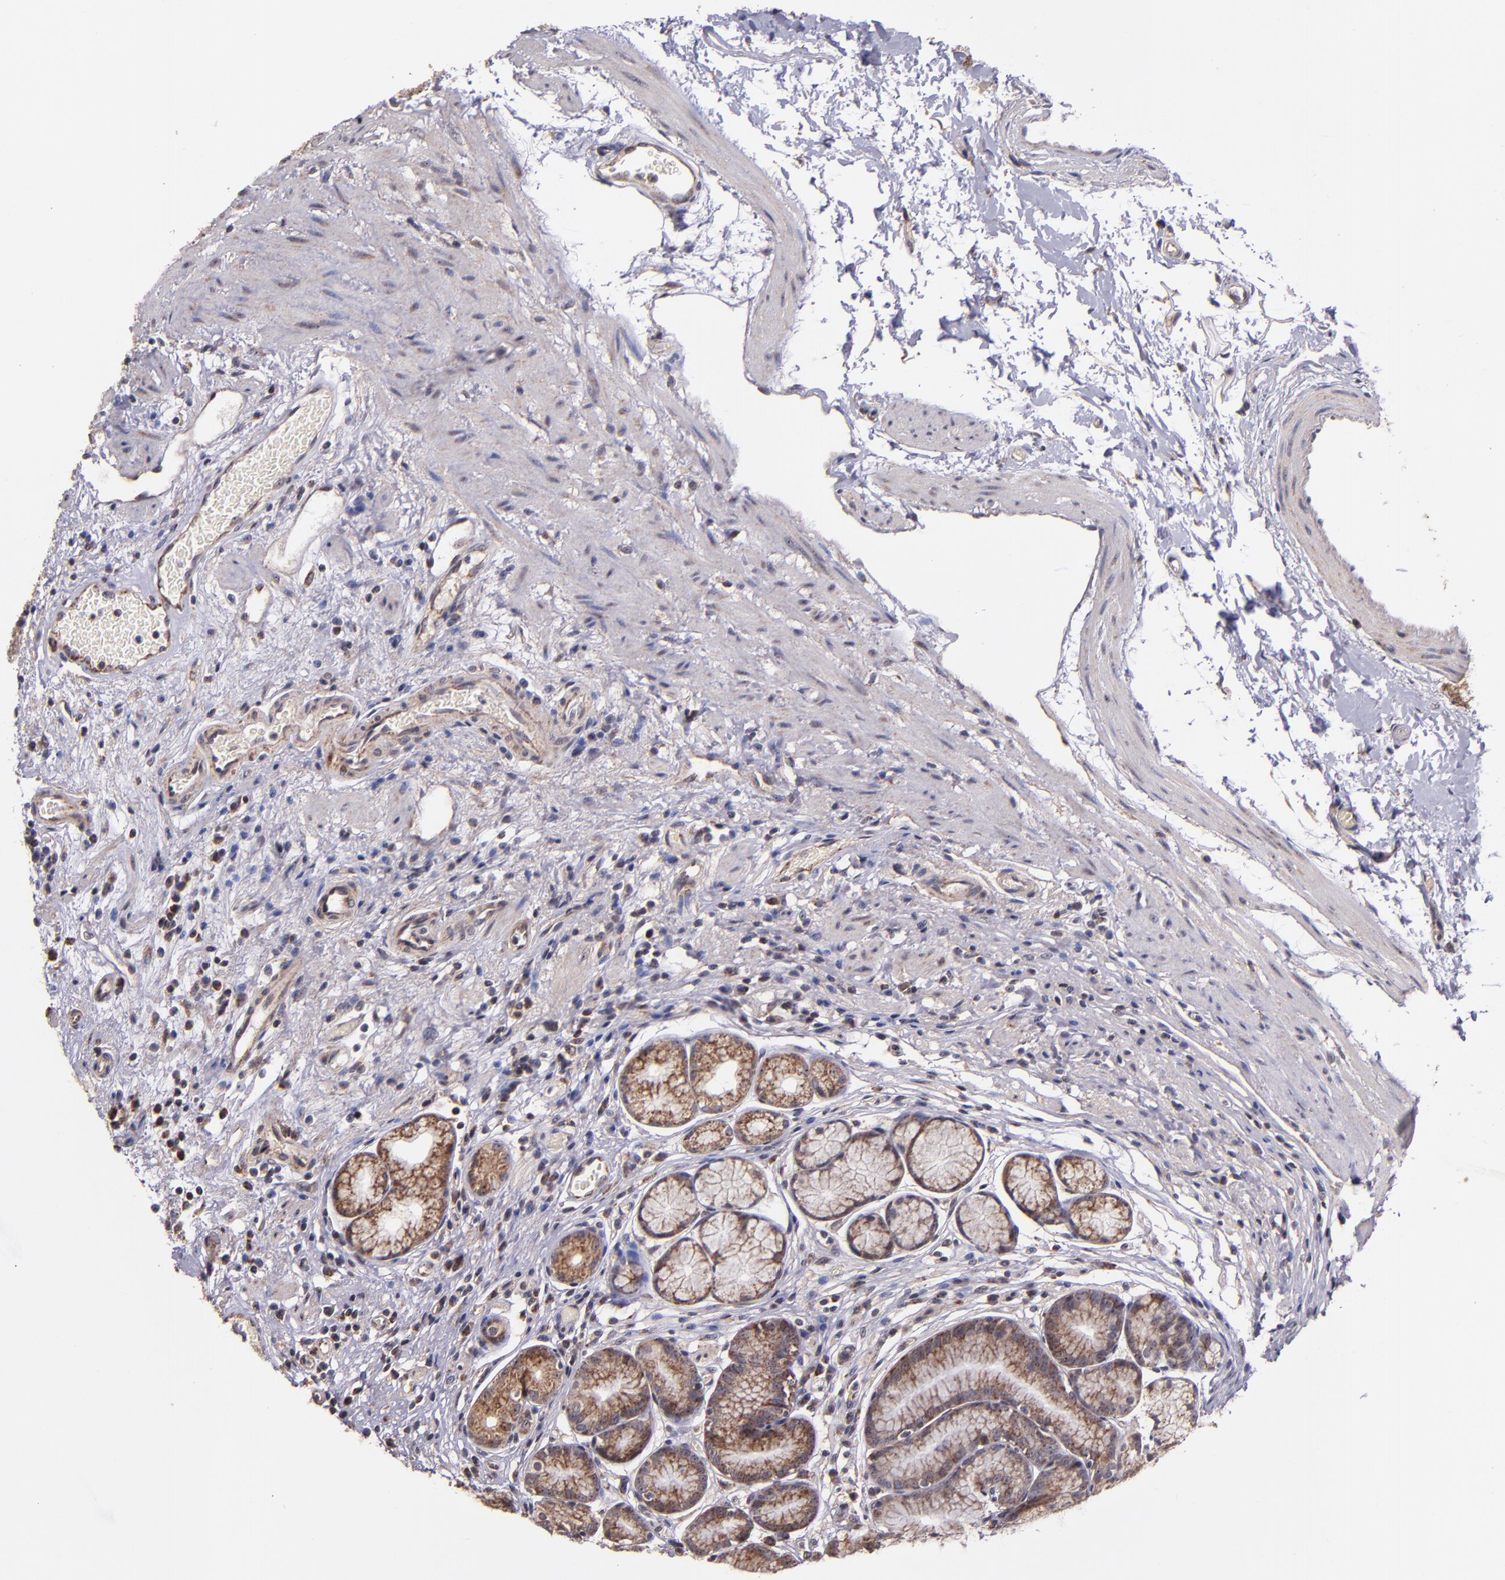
{"staining": {"intensity": "moderate", "quantity": ">75%", "location": "cytoplasmic/membranous"}, "tissue": "stomach", "cell_type": "Glandular cells", "image_type": "normal", "snomed": [{"axis": "morphology", "description": "Normal tissue, NOS"}, {"axis": "morphology", "description": "Inflammation, NOS"}, {"axis": "topography", "description": "Stomach, lower"}], "caption": "Brown immunohistochemical staining in normal stomach exhibits moderate cytoplasmic/membranous positivity in approximately >75% of glandular cells. (DAB = brown stain, brightfield microscopy at high magnification).", "gene": "SHC1", "patient": {"sex": "male", "age": 59}}